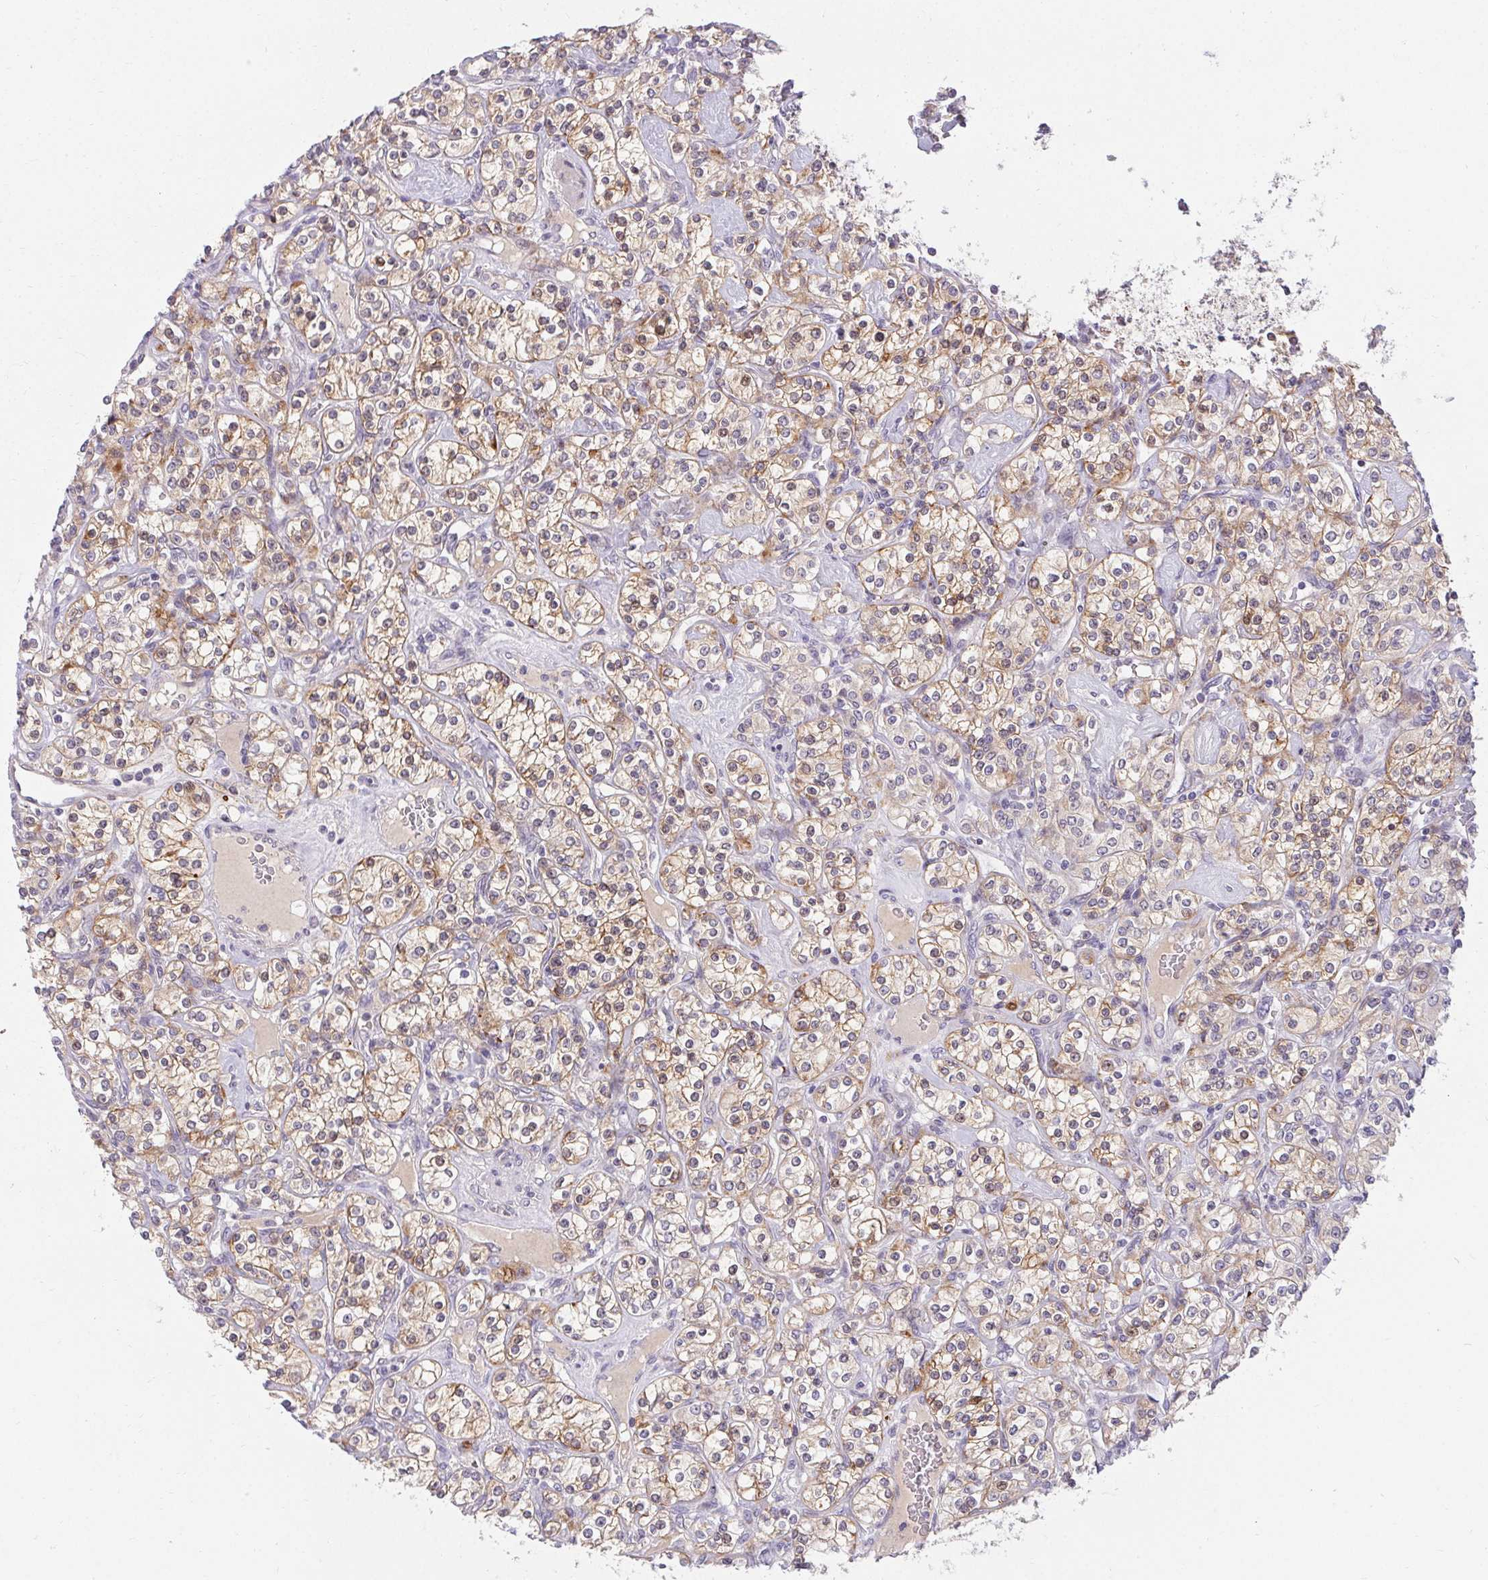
{"staining": {"intensity": "weak", "quantity": "<25%", "location": "cytoplasmic/membranous"}, "tissue": "renal cancer", "cell_type": "Tumor cells", "image_type": "cancer", "snomed": [{"axis": "morphology", "description": "Adenocarcinoma, NOS"}, {"axis": "topography", "description": "Kidney"}], "caption": "This is an immunohistochemistry (IHC) histopathology image of human adenocarcinoma (renal). There is no positivity in tumor cells.", "gene": "TMEM52B", "patient": {"sex": "male", "age": 77}}